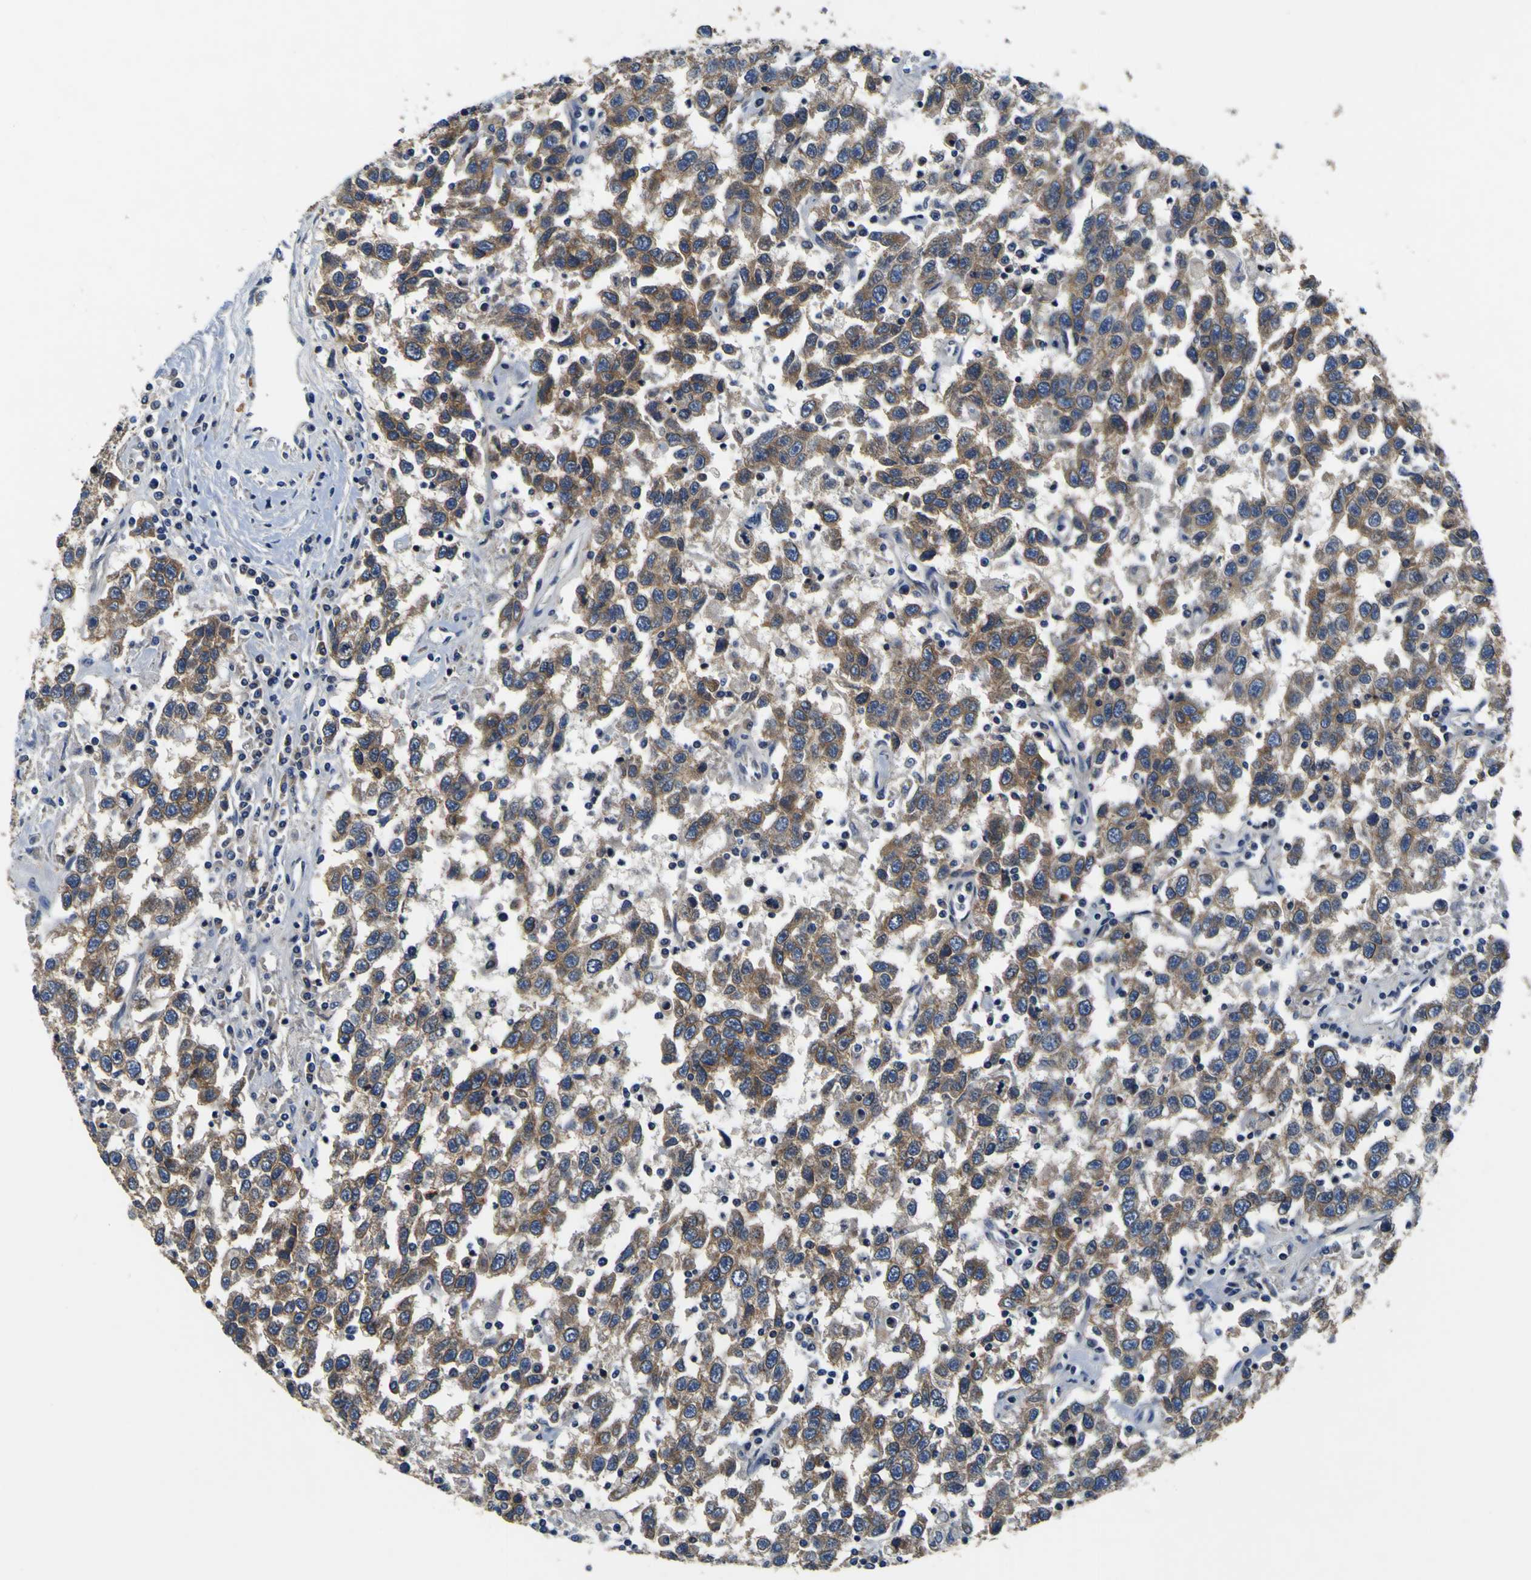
{"staining": {"intensity": "moderate", "quantity": ">75%", "location": "cytoplasmic/membranous"}, "tissue": "testis cancer", "cell_type": "Tumor cells", "image_type": "cancer", "snomed": [{"axis": "morphology", "description": "Seminoma, NOS"}, {"axis": "topography", "description": "Testis"}], "caption": "Brown immunohistochemical staining in human testis cancer (seminoma) demonstrates moderate cytoplasmic/membranous positivity in about >75% of tumor cells.", "gene": "EPHB4", "patient": {"sex": "male", "age": 41}}